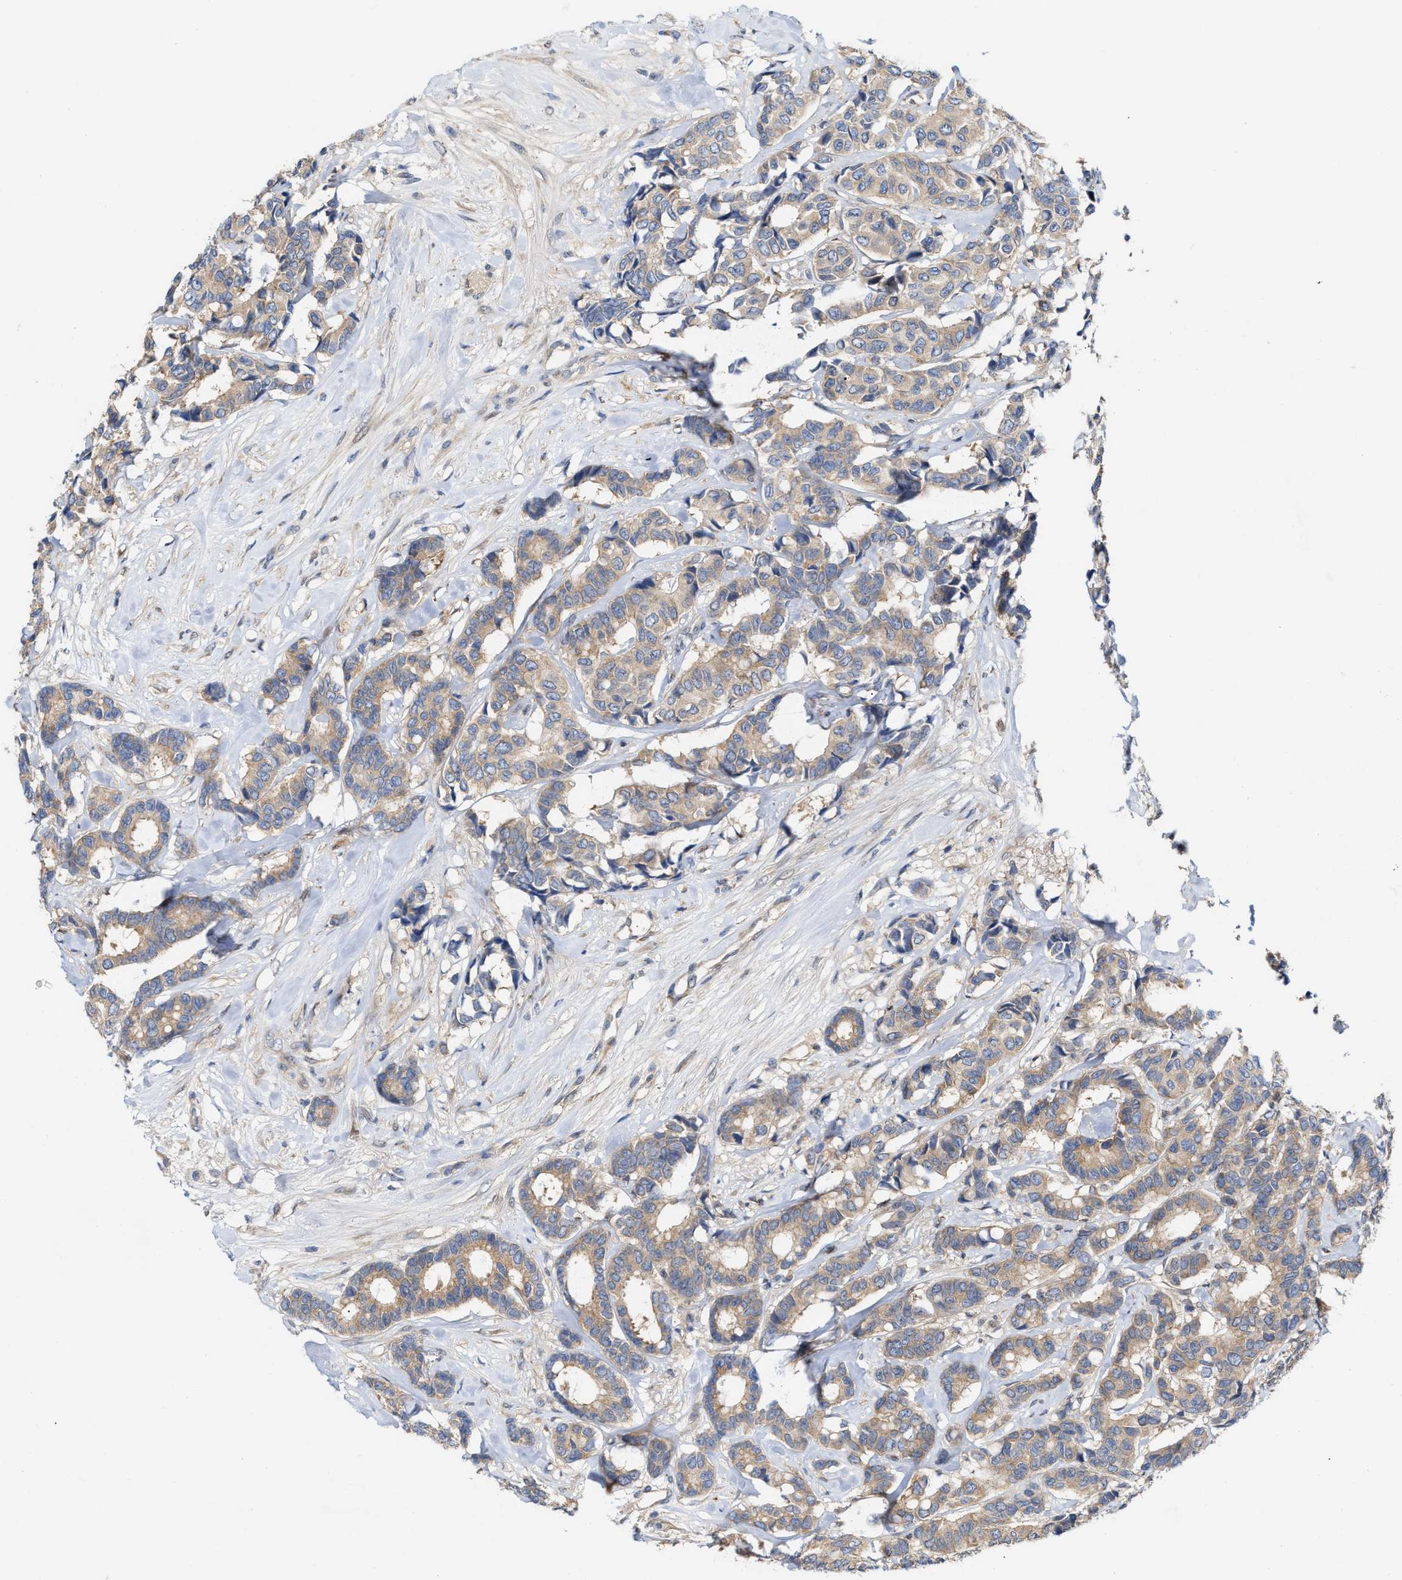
{"staining": {"intensity": "moderate", "quantity": ">75%", "location": "cytoplasmic/membranous"}, "tissue": "breast cancer", "cell_type": "Tumor cells", "image_type": "cancer", "snomed": [{"axis": "morphology", "description": "Duct carcinoma"}, {"axis": "topography", "description": "Breast"}], "caption": "A brown stain labels moderate cytoplasmic/membranous expression of a protein in human breast invasive ductal carcinoma tumor cells.", "gene": "BBLN", "patient": {"sex": "female", "age": 87}}